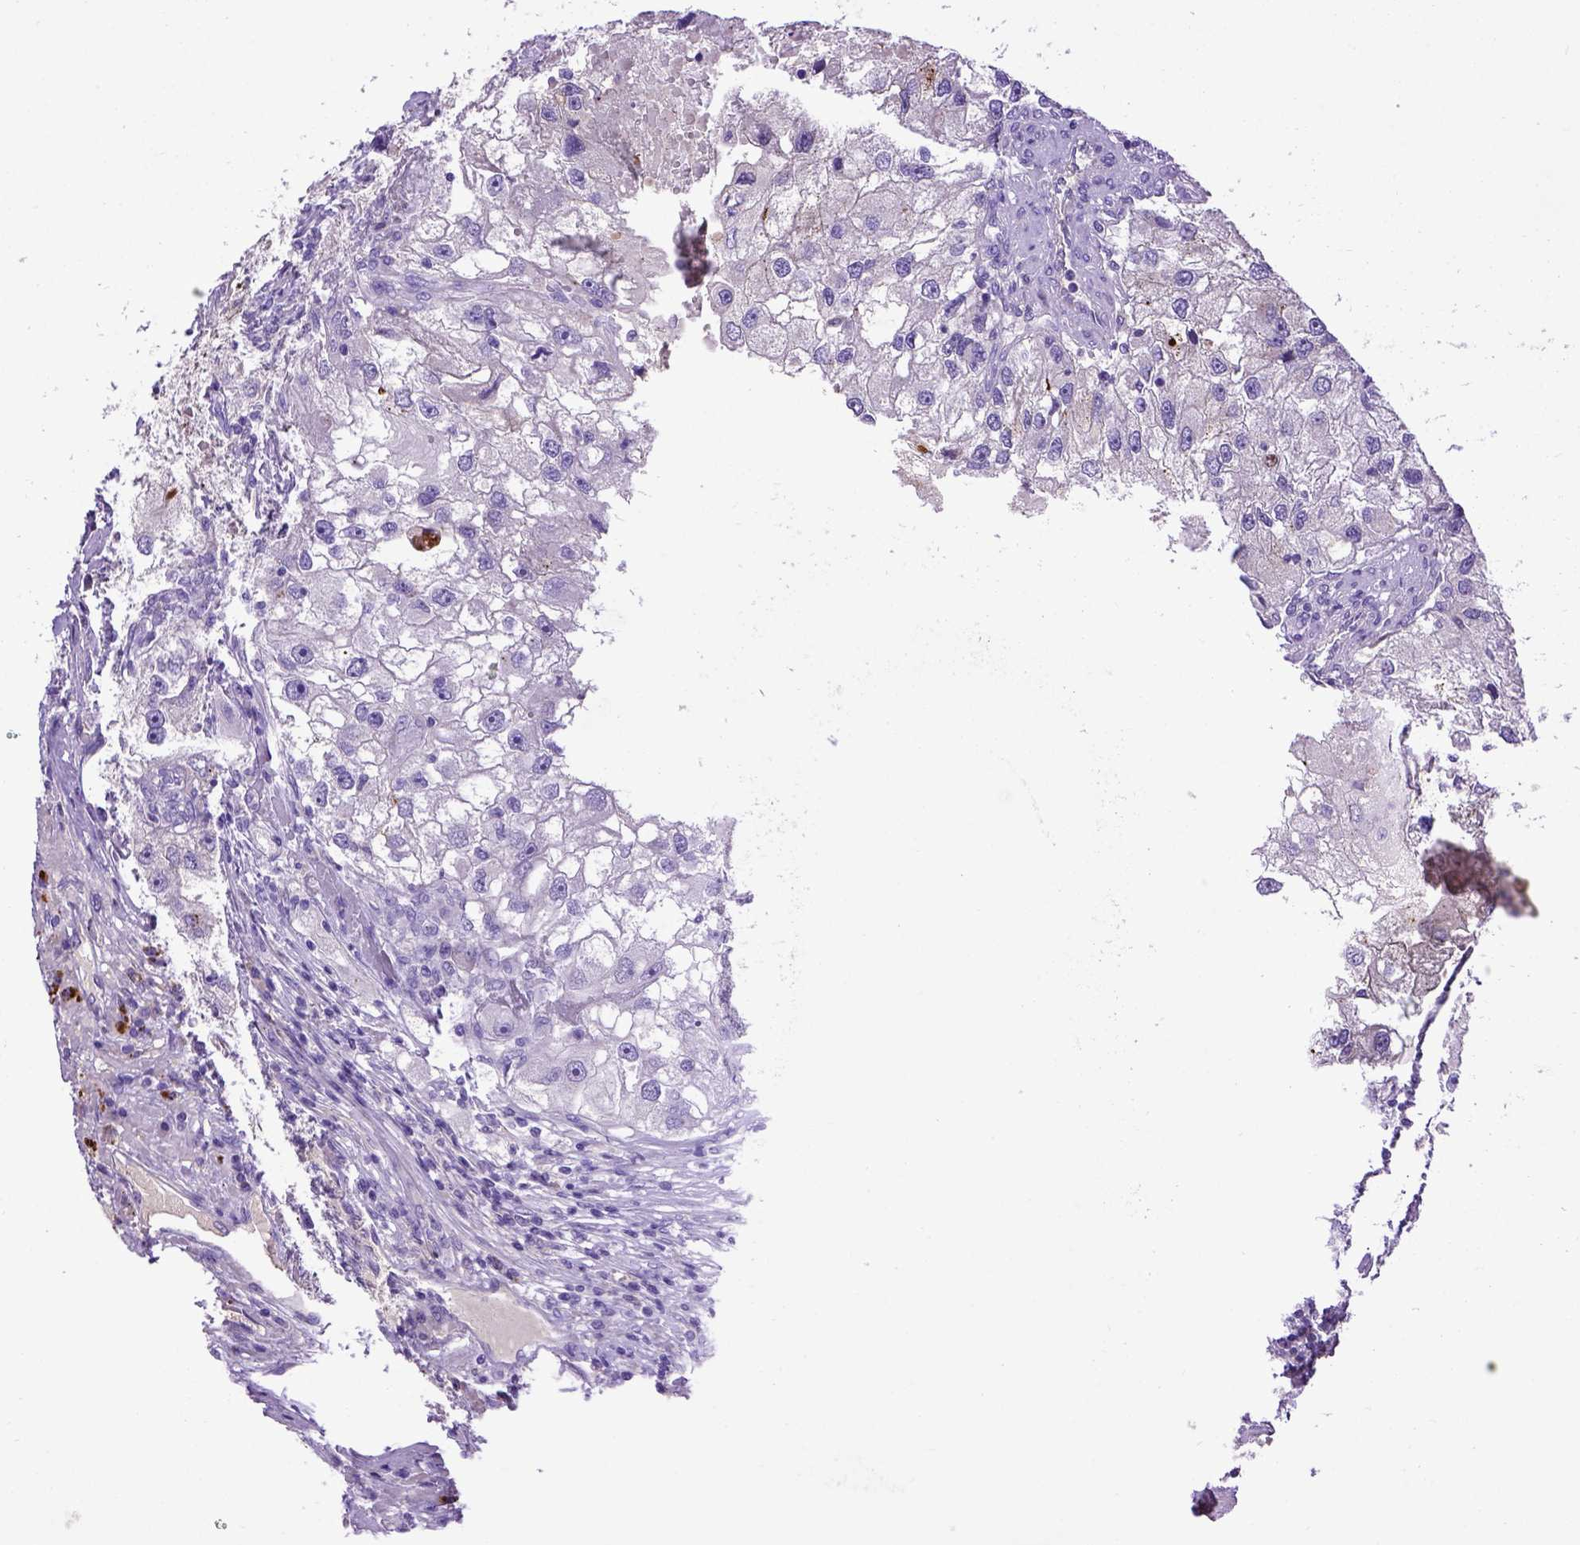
{"staining": {"intensity": "negative", "quantity": "none", "location": "none"}, "tissue": "renal cancer", "cell_type": "Tumor cells", "image_type": "cancer", "snomed": [{"axis": "morphology", "description": "Adenocarcinoma, NOS"}, {"axis": "topography", "description": "Kidney"}], "caption": "The micrograph shows no significant positivity in tumor cells of renal adenocarcinoma.", "gene": "ADAM12", "patient": {"sex": "male", "age": 63}}